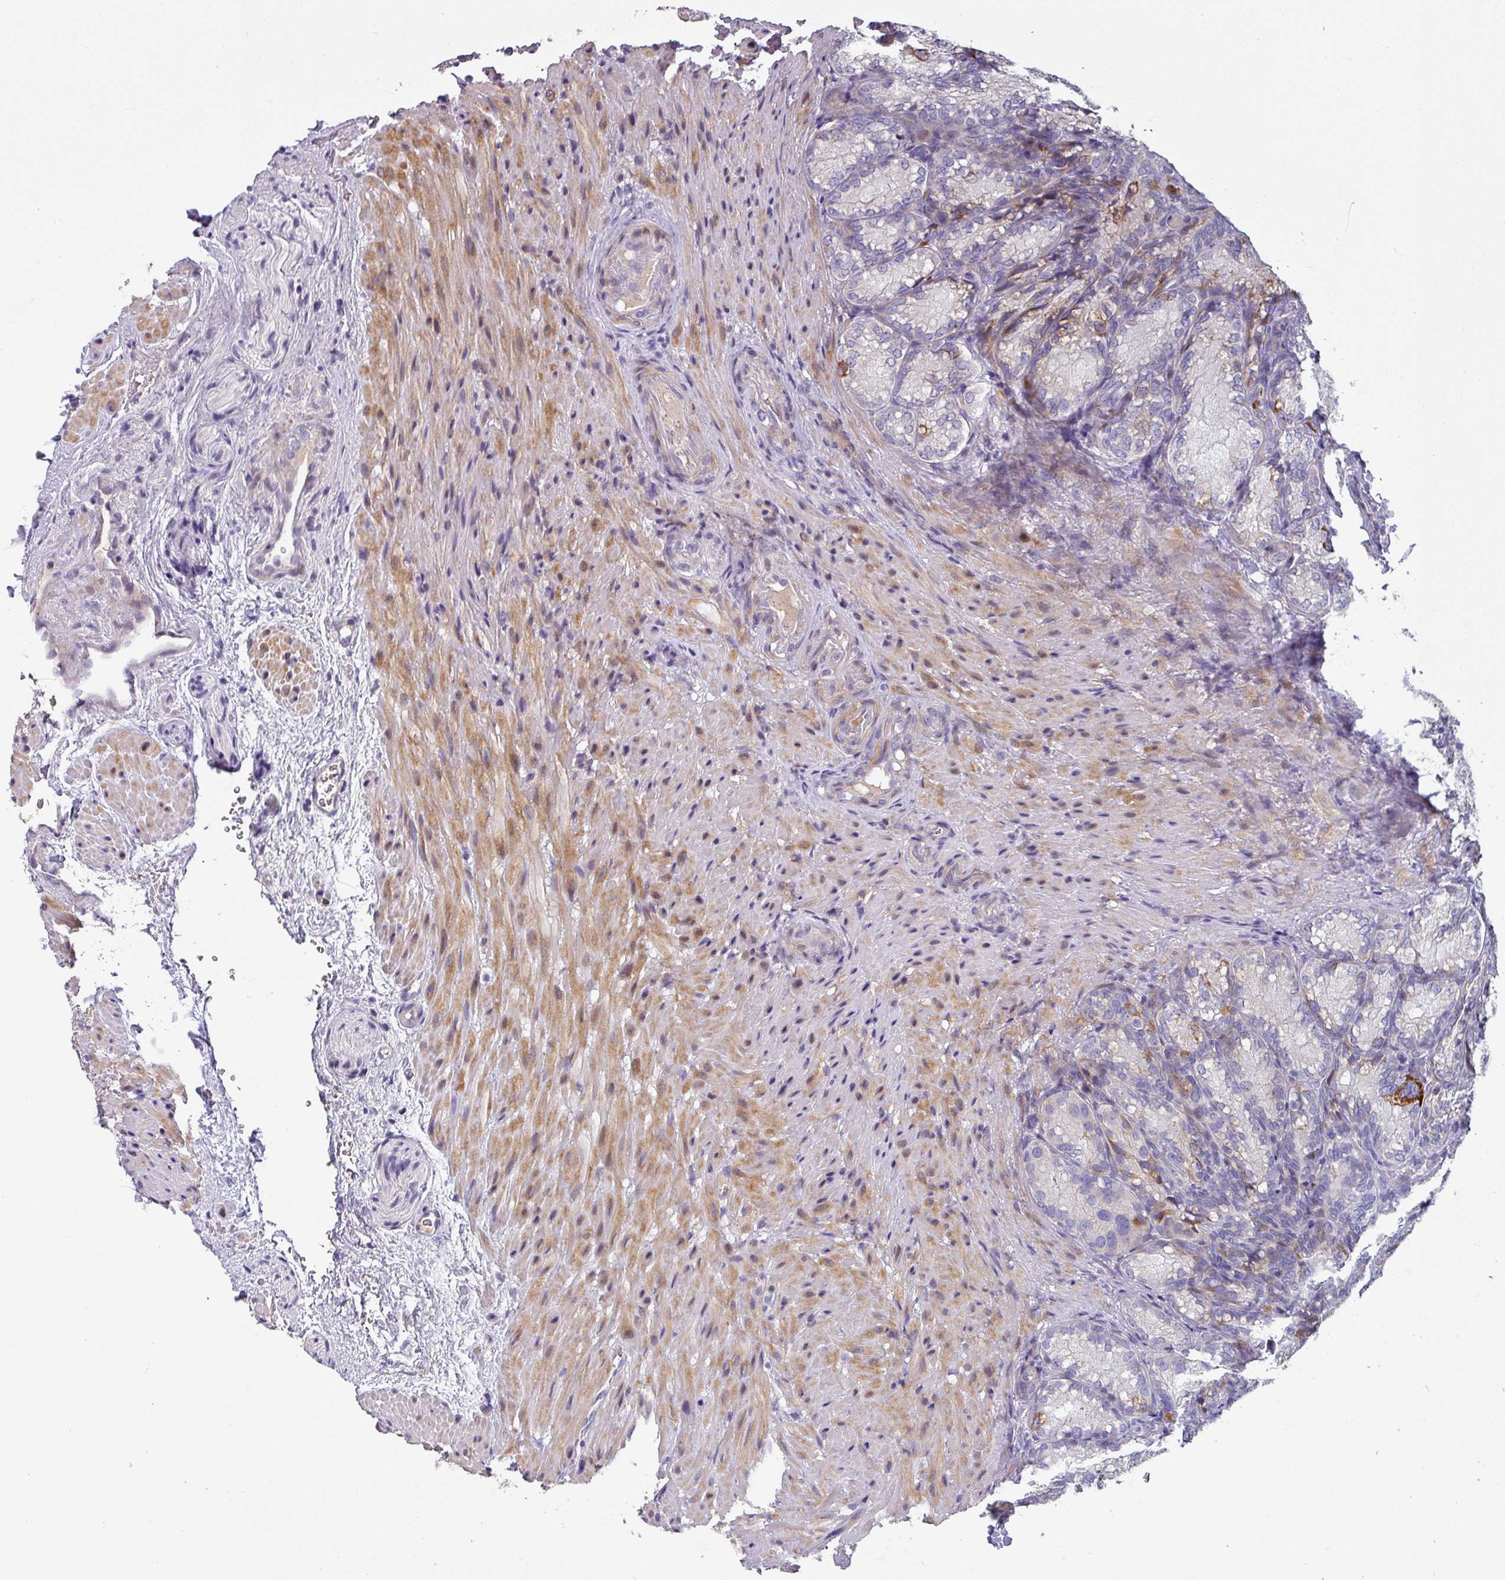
{"staining": {"intensity": "moderate", "quantity": "<25%", "location": "cytoplasmic/membranous"}, "tissue": "seminal vesicle", "cell_type": "Glandular cells", "image_type": "normal", "snomed": [{"axis": "morphology", "description": "Normal tissue, NOS"}, {"axis": "topography", "description": "Seminal veicle"}], "caption": "Protein expression analysis of normal seminal vesicle reveals moderate cytoplasmic/membranous staining in approximately <25% of glandular cells. (IHC, brightfield microscopy, high magnification).", "gene": "KLHL3", "patient": {"sex": "male", "age": 58}}